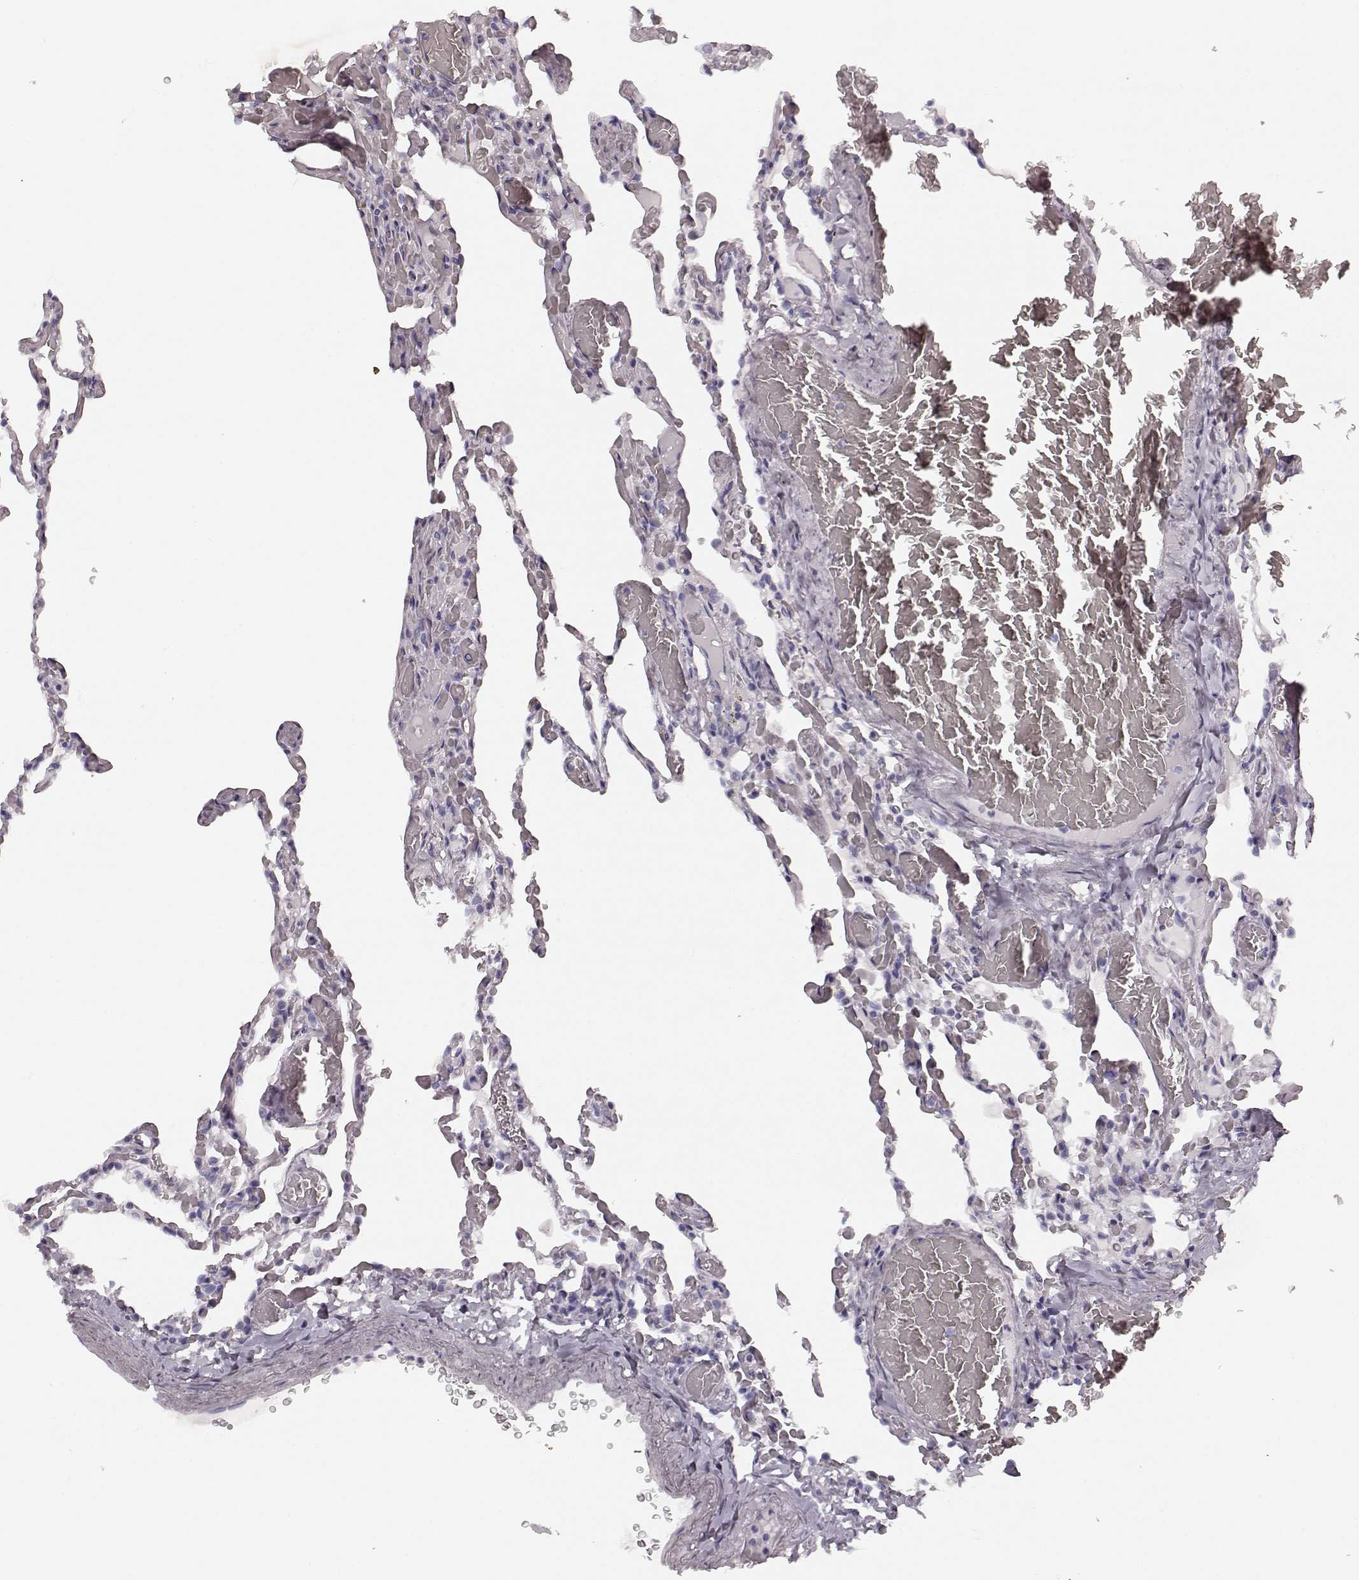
{"staining": {"intensity": "negative", "quantity": "none", "location": "none"}, "tissue": "lung", "cell_type": "Alveolar cells", "image_type": "normal", "snomed": [{"axis": "morphology", "description": "Normal tissue, NOS"}, {"axis": "topography", "description": "Lung"}], "caption": "An image of lung stained for a protein shows no brown staining in alveolar cells. (Brightfield microscopy of DAB immunohistochemistry (IHC) at high magnification).", "gene": "TMPRSS15", "patient": {"sex": "female", "age": 43}}